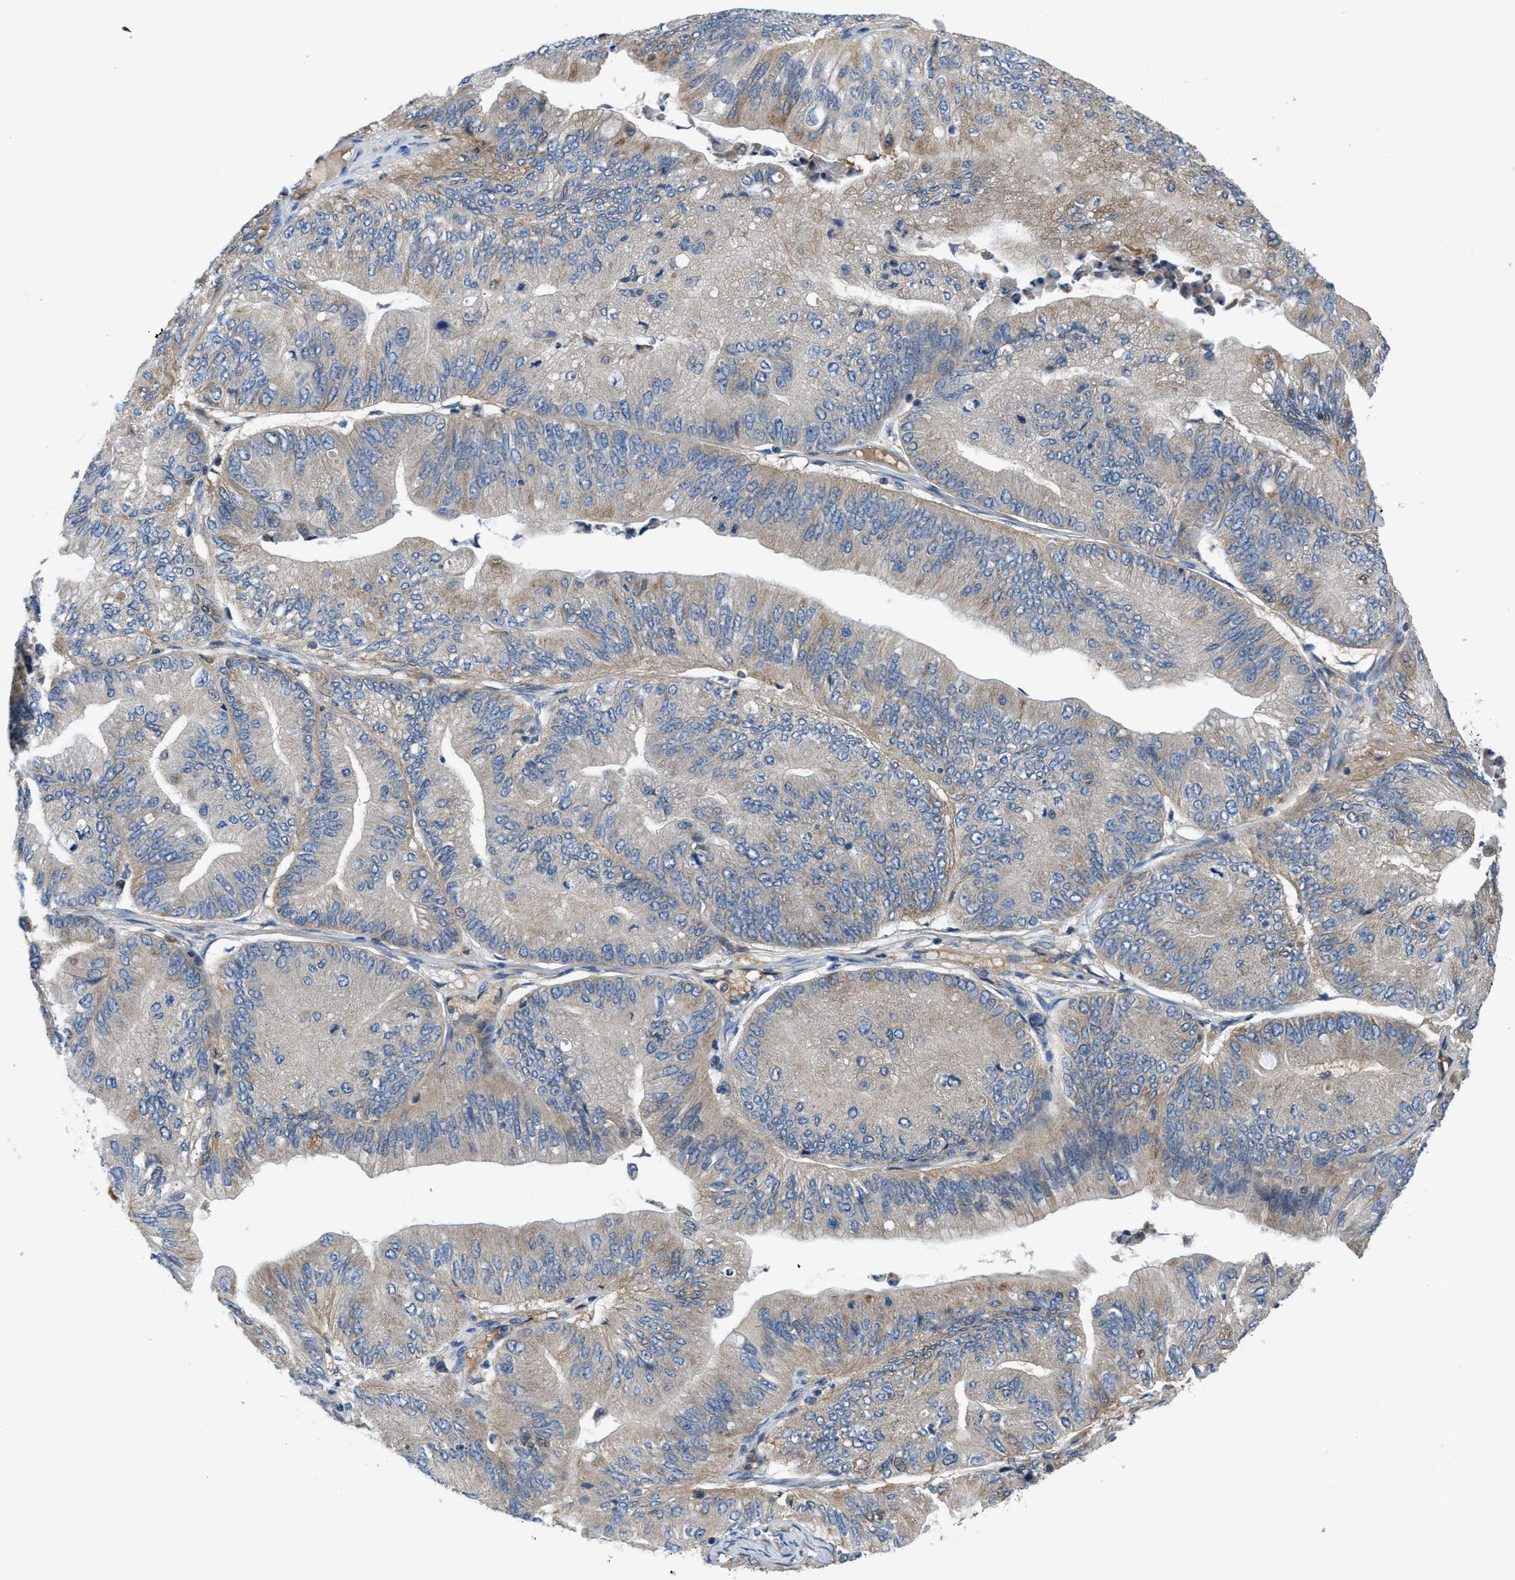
{"staining": {"intensity": "weak", "quantity": "<25%", "location": "cytoplasmic/membranous"}, "tissue": "ovarian cancer", "cell_type": "Tumor cells", "image_type": "cancer", "snomed": [{"axis": "morphology", "description": "Cystadenocarcinoma, mucinous, NOS"}, {"axis": "topography", "description": "Ovary"}], "caption": "This is an immunohistochemistry (IHC) photomicrograph of ovarian cancer. There is no positivity in tumor cells.", "gene": "PNKD", "patient": {"sex": "female", "age": 61}}